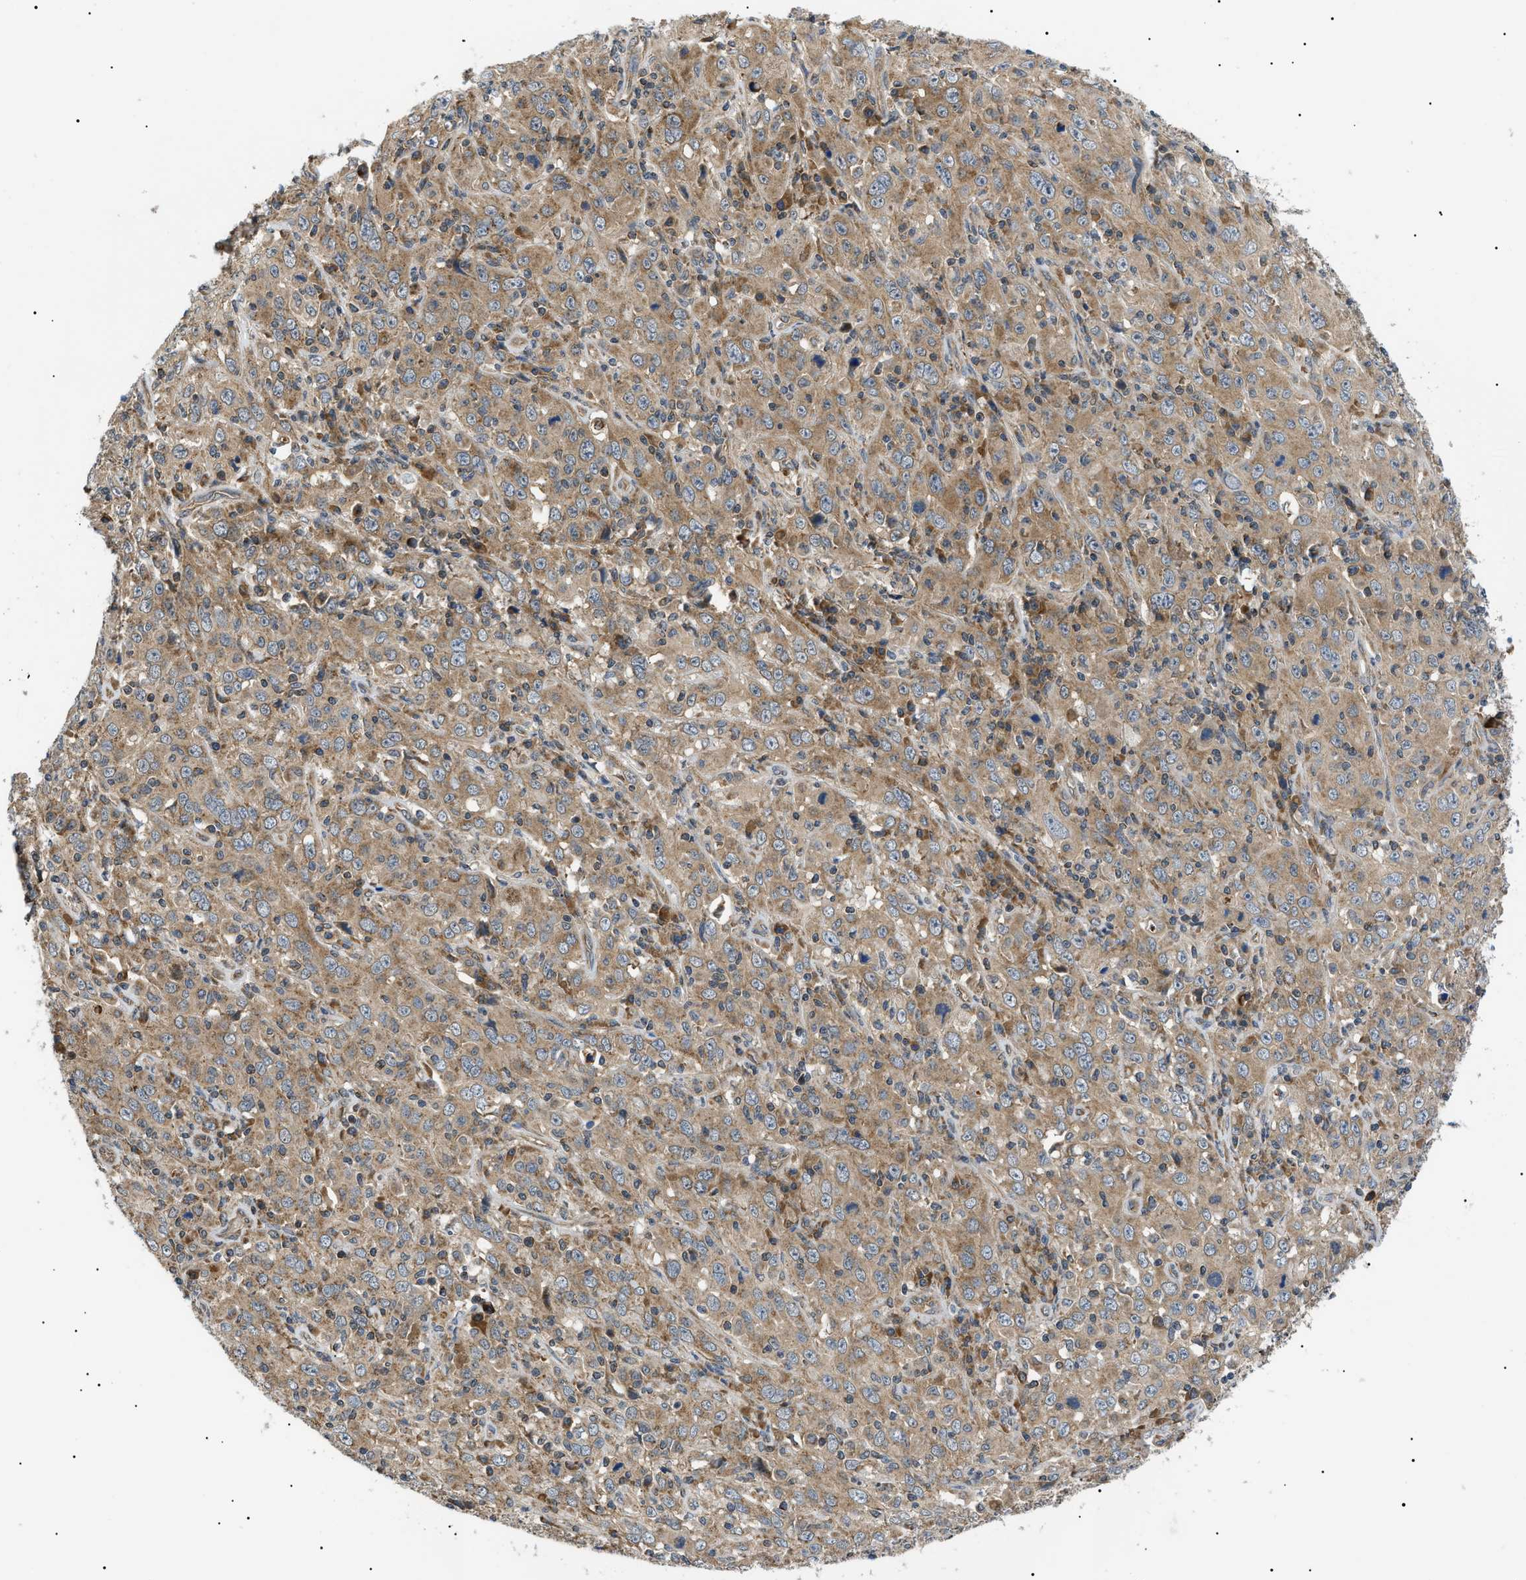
{"staining": {"intensity": "weak", "quantity": ">75%", "location": "cytoplasmic/membranous"}, "tissue": "cervical cancer", "cell_type": "Tumor cells", "image_type": "cancer", "snomed": [{"axis": "morphology", "description": "Squamous cell carcinoma, NOS"}, {"axis": "topography", "description": "Cervix"}], "caption": "Immunohistochemistry of squamous cell carcinoma (cervical) exhibits low levels of weak cytoplasmic/membranous expression in about >75% of tumor cells.", "gene": "SRPK1", "patient": {"sex": "female", "age": 46}}